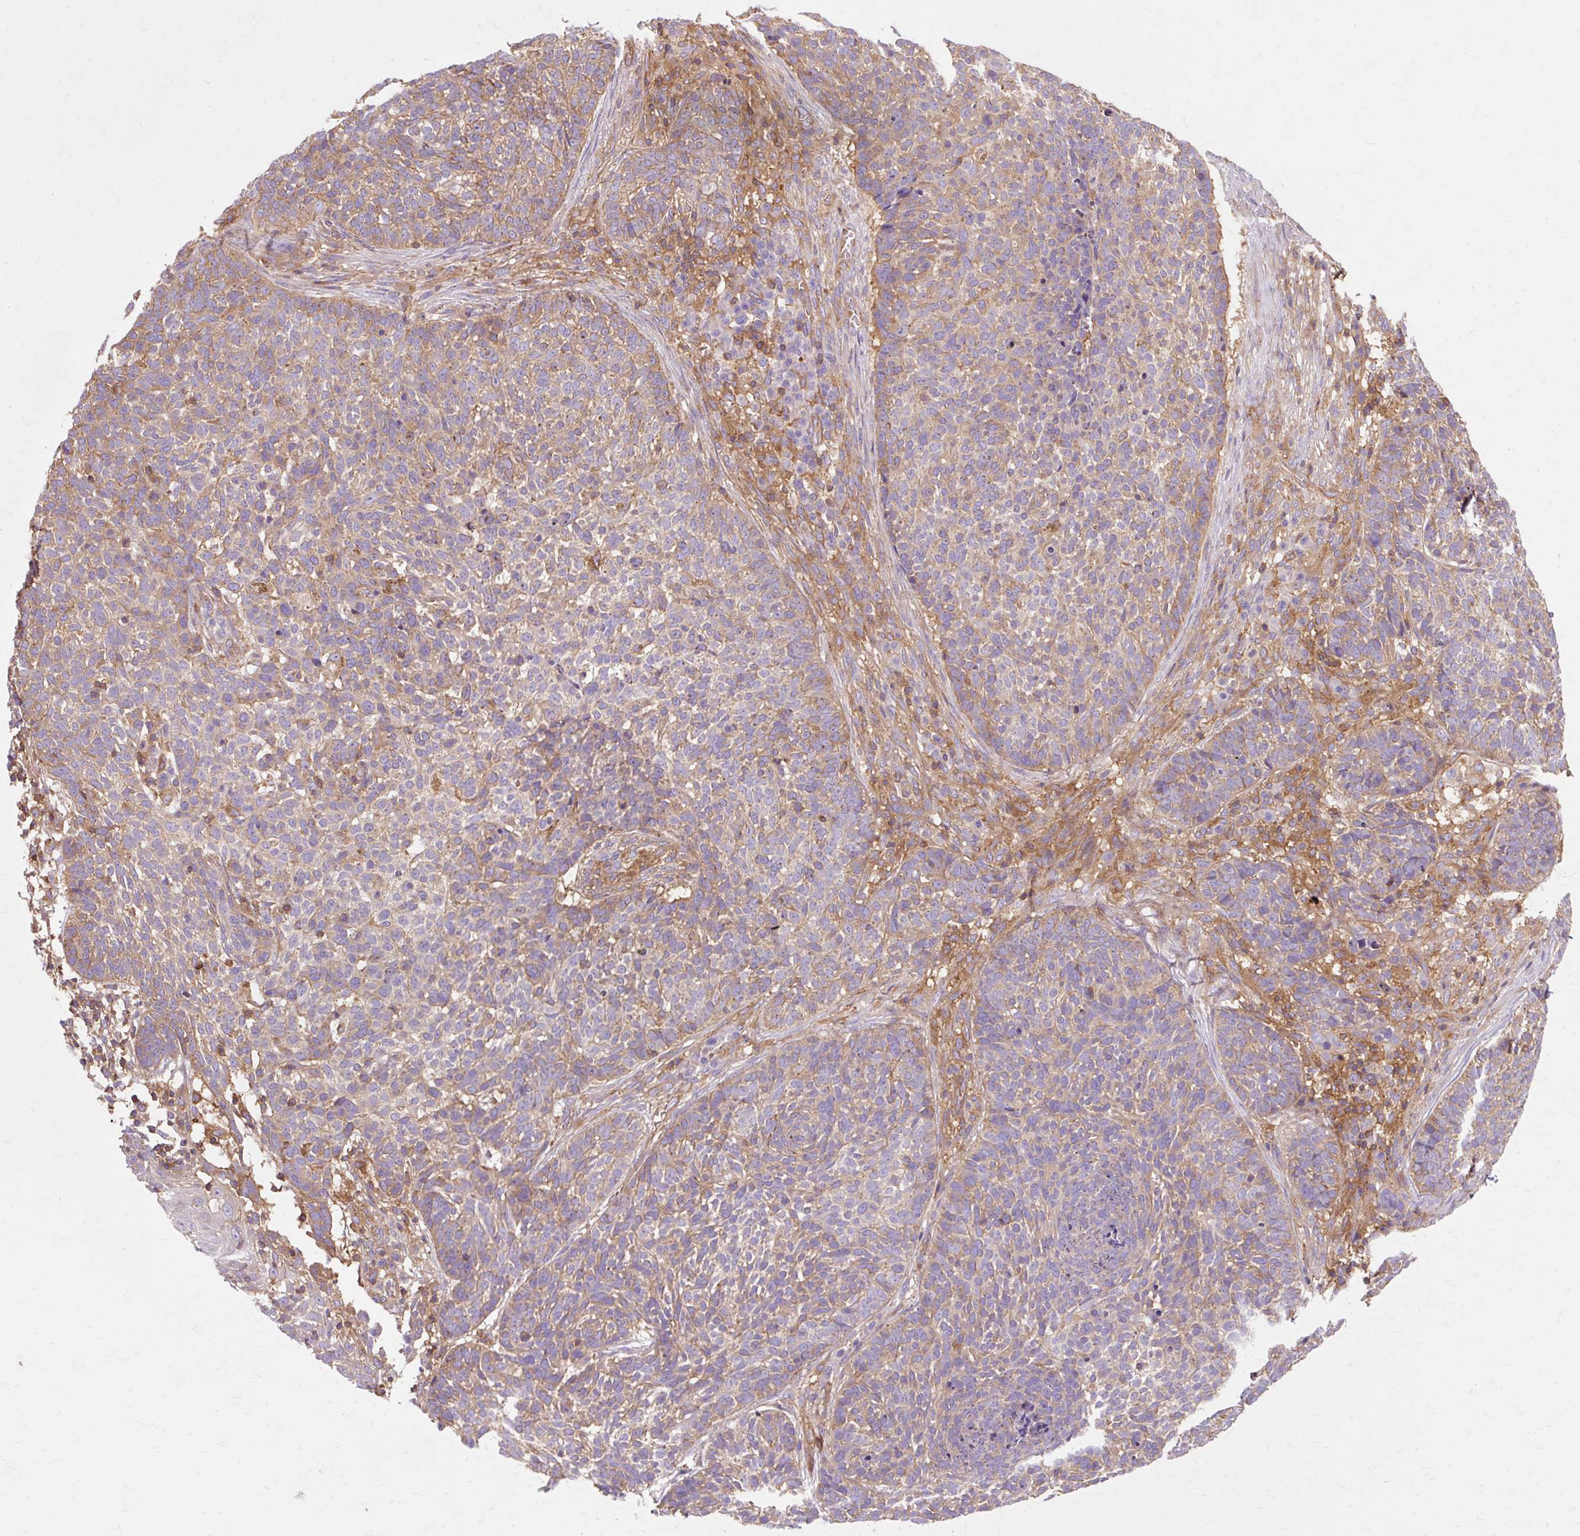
{"staining": {"intensity": "weak", "quantity": "25%-75%", "location": "cytoplasmic/membranous"}, "tissue": "skin cancer", "cell_type": "Tumor cells", "image_type": "cancer", "snomed": [{"axis": "morphology", "description": "Basal cell carcinoma"}, {"axis": "topography", "description": "Skin"}], "caption": "Basal cell carcinoma (skin) tissue shows weak cytoplasmic/membranous positivity in about 25%-75% of tumor cells, visualized by immunohistochemistry. (DAB (3,3'-diaminobenzidine) = brown stain, brightfield microscopy at high magnification).", "gene": "TBC1D2B", "patient": {"sex": "male", "age": 85}}